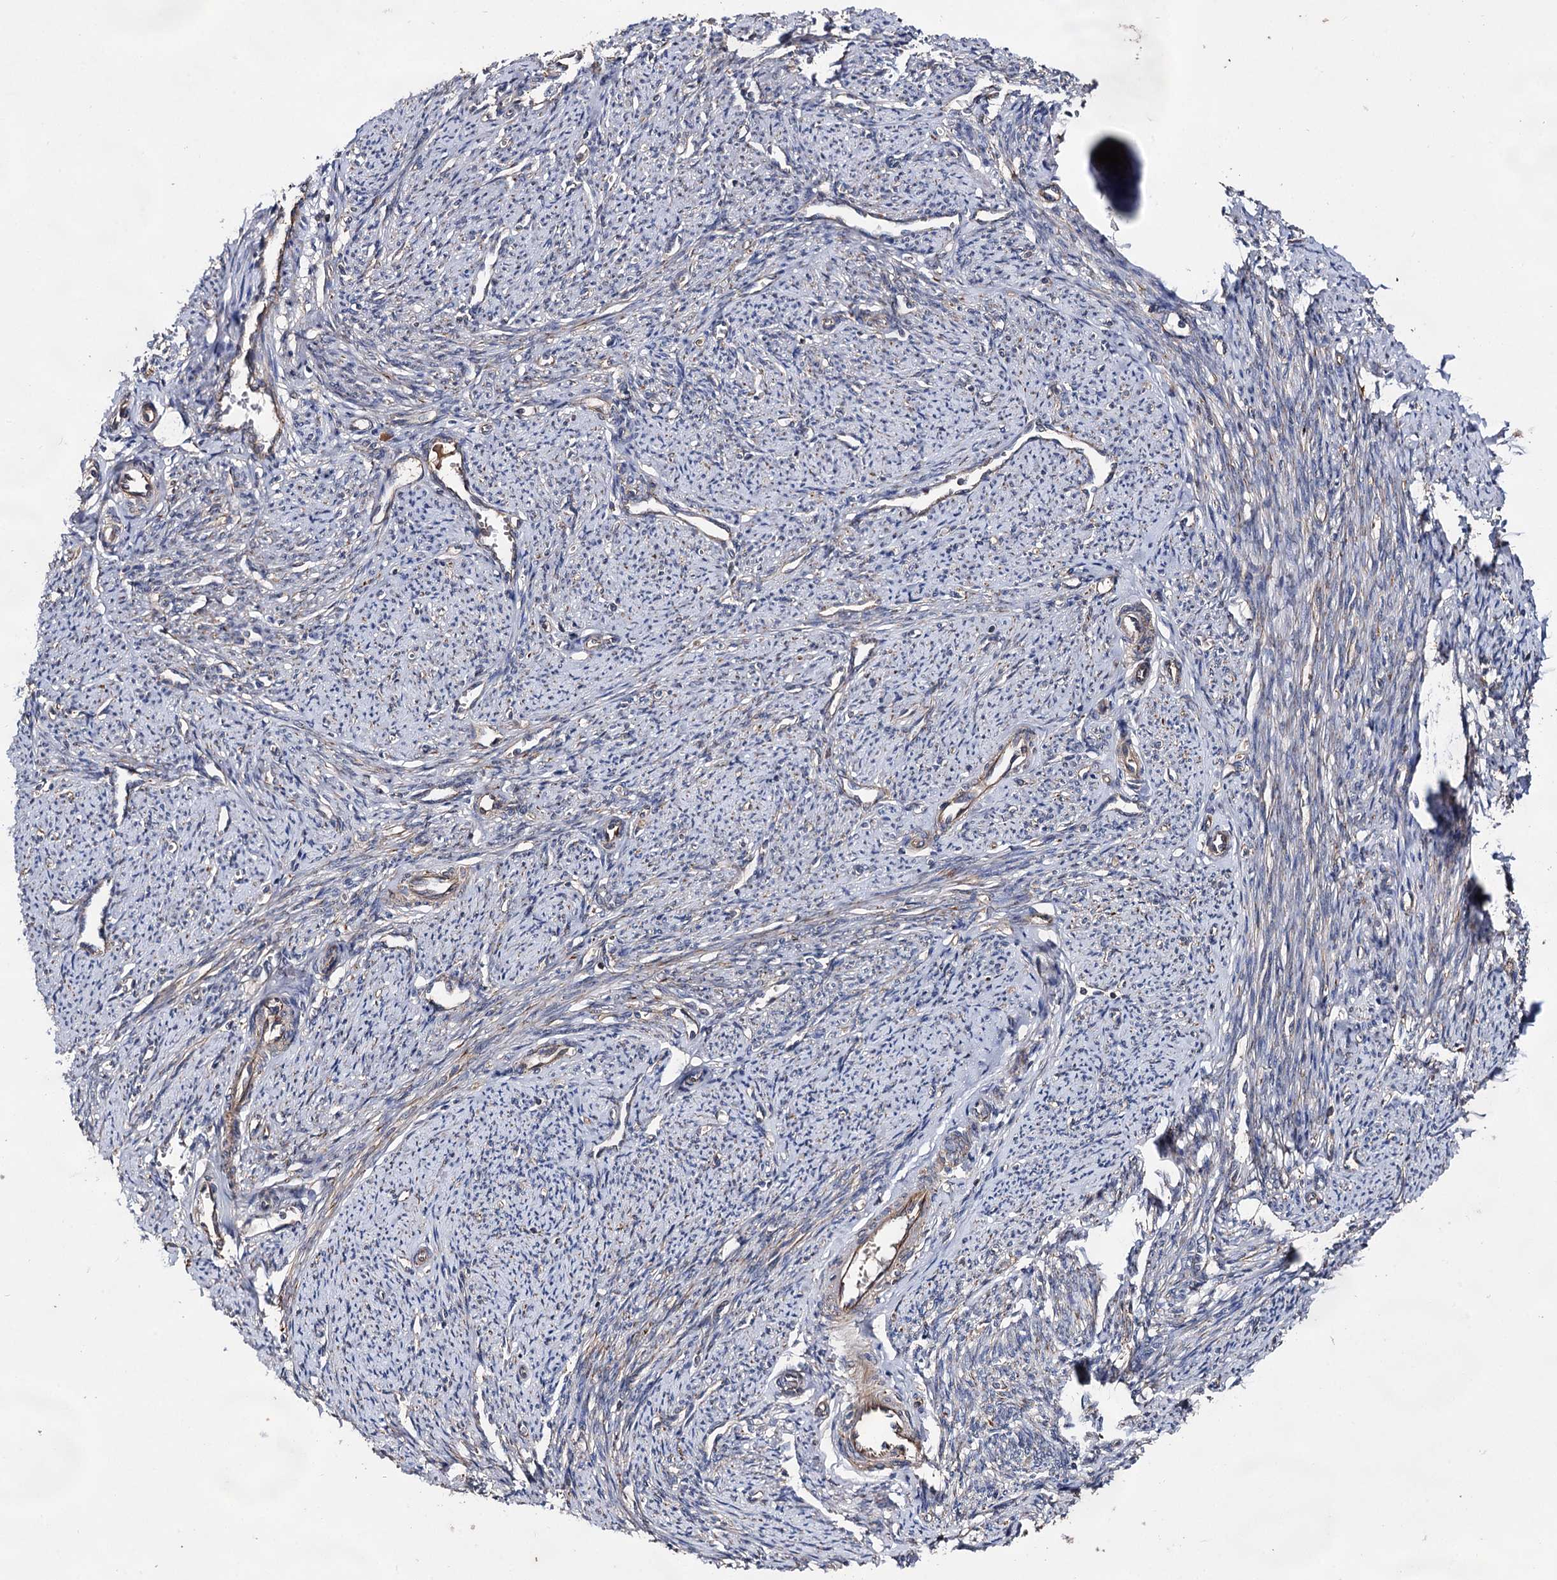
{"staining": {"intensity": "moderate", "quantity": "25%-75%", "location": "cytoplasmic/membranous"}, "tissue": "smooth muscle", "cell_type": "Smooth muscle cells", "image_type": "normal", "snomed": [{"axis": "morphology", "description": "Normal tissue, NOS"}, {"axis": "topography", "description": "Smooth muscle"}, {"axis": "topography", "description": "Uterus"}], "caption": "A medium amount of moderate cytoplasmic/membranous expression is seen in approximately 25%-75% of smooth muscle cells in benign smooth muscle. The protein of interest is stained brown, and the nuclei are stained in blue (DAB IHC with brightfield microscopy, high magnification).", "gene": "TEX9", "patient": {"sex": "female", "age": 59}}